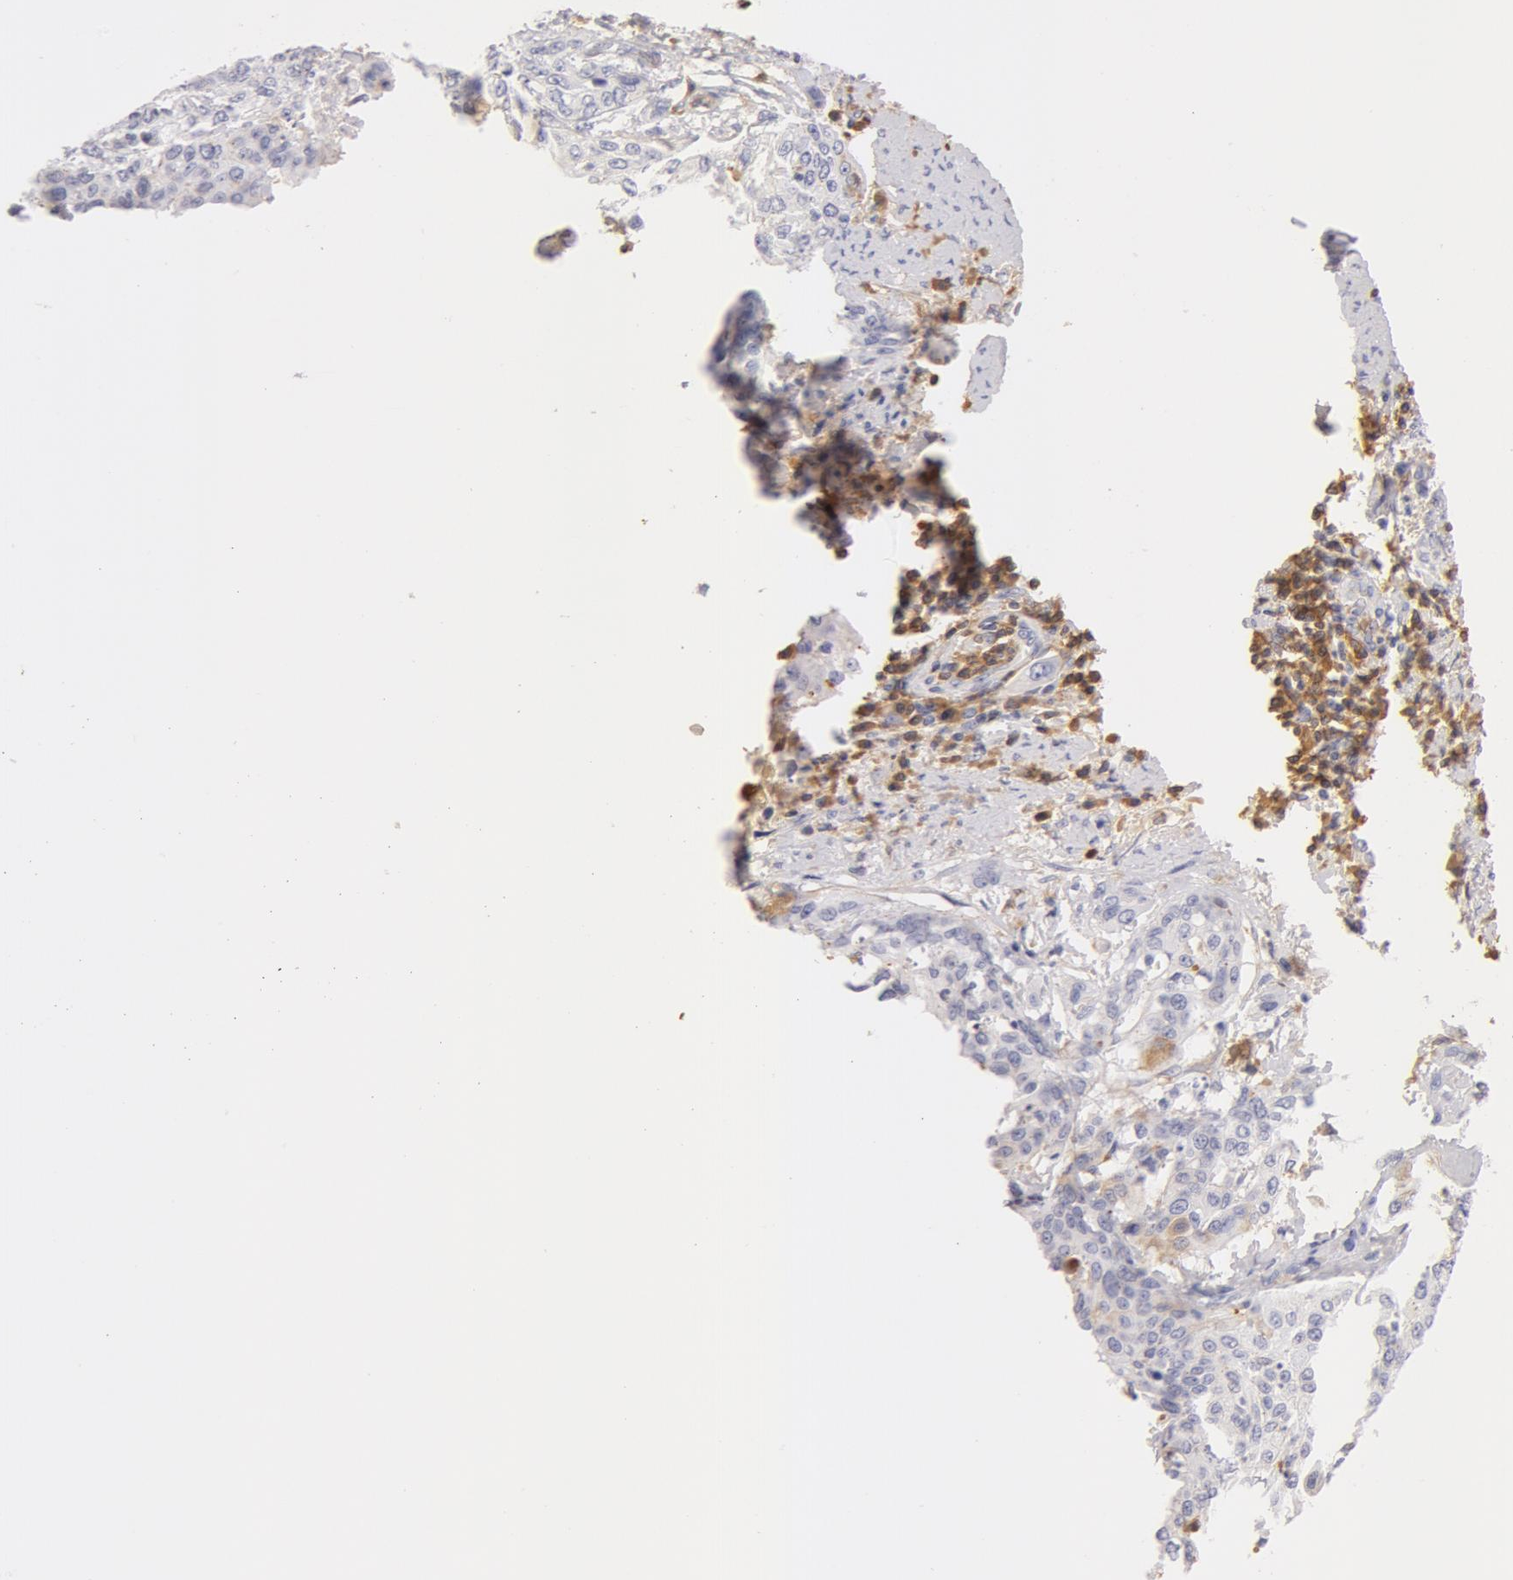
{"staining": {"intensity": "negative", "quantity": "none", "location": "none"}, "tissue": "cervical cancer", "cell_type": "Tumor cells", "image_type": "cancer", "snomed": [{"axis": "morphology", "description": "Squamous cell carcinoma, NOS"}, {"axis": "topography", "description": "Cervix"}], "caption": "Immunohistochemical staining of cervical squamous cell carcinoma demonstrates no significant positivity in tumor cells.", "gene": "GC", "patient": {"sex": "female", "age": 41}}